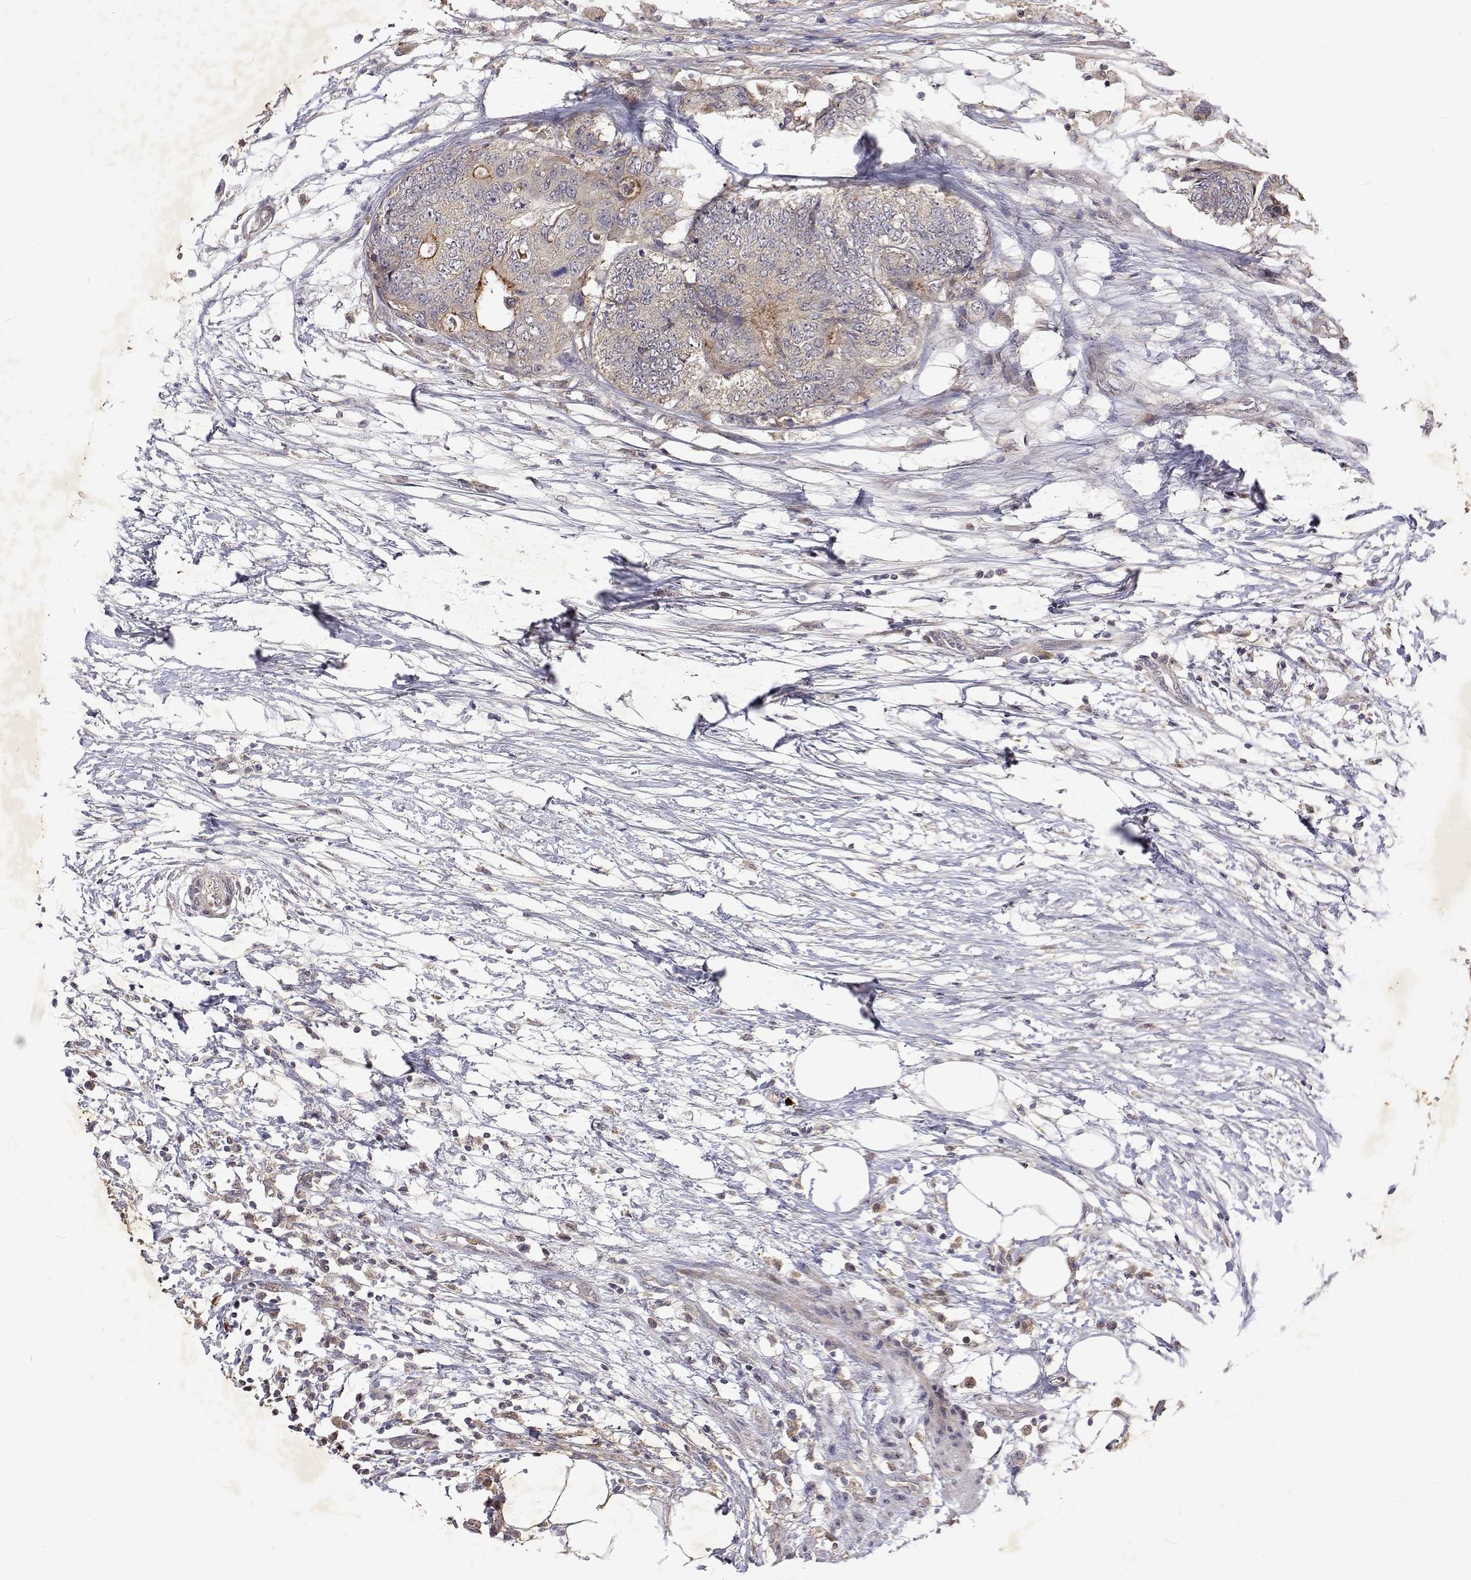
{"staining": {"intensity": "moderate", "quantity": "<25%", "location": "cytoplasmic/membranous"}, "tissue": "colorectal cancer", "cell_type": "Tumor cells", "image_type": "cancer", "snomed": [{"axis": "morphology", "description": "Adenocarcinoma, NOS"}, {"axis": "topography", "description": "Colon"}], "caption": "Immunohistochemical staining of adenocarcinoma (colorectal) demonstrates low levels of moderate cytoplasmic/membranous protein positivity in about <25% of tumor cells.", "gene": "ALKBH8", "patient": {"sex": "female", "age": 48}}